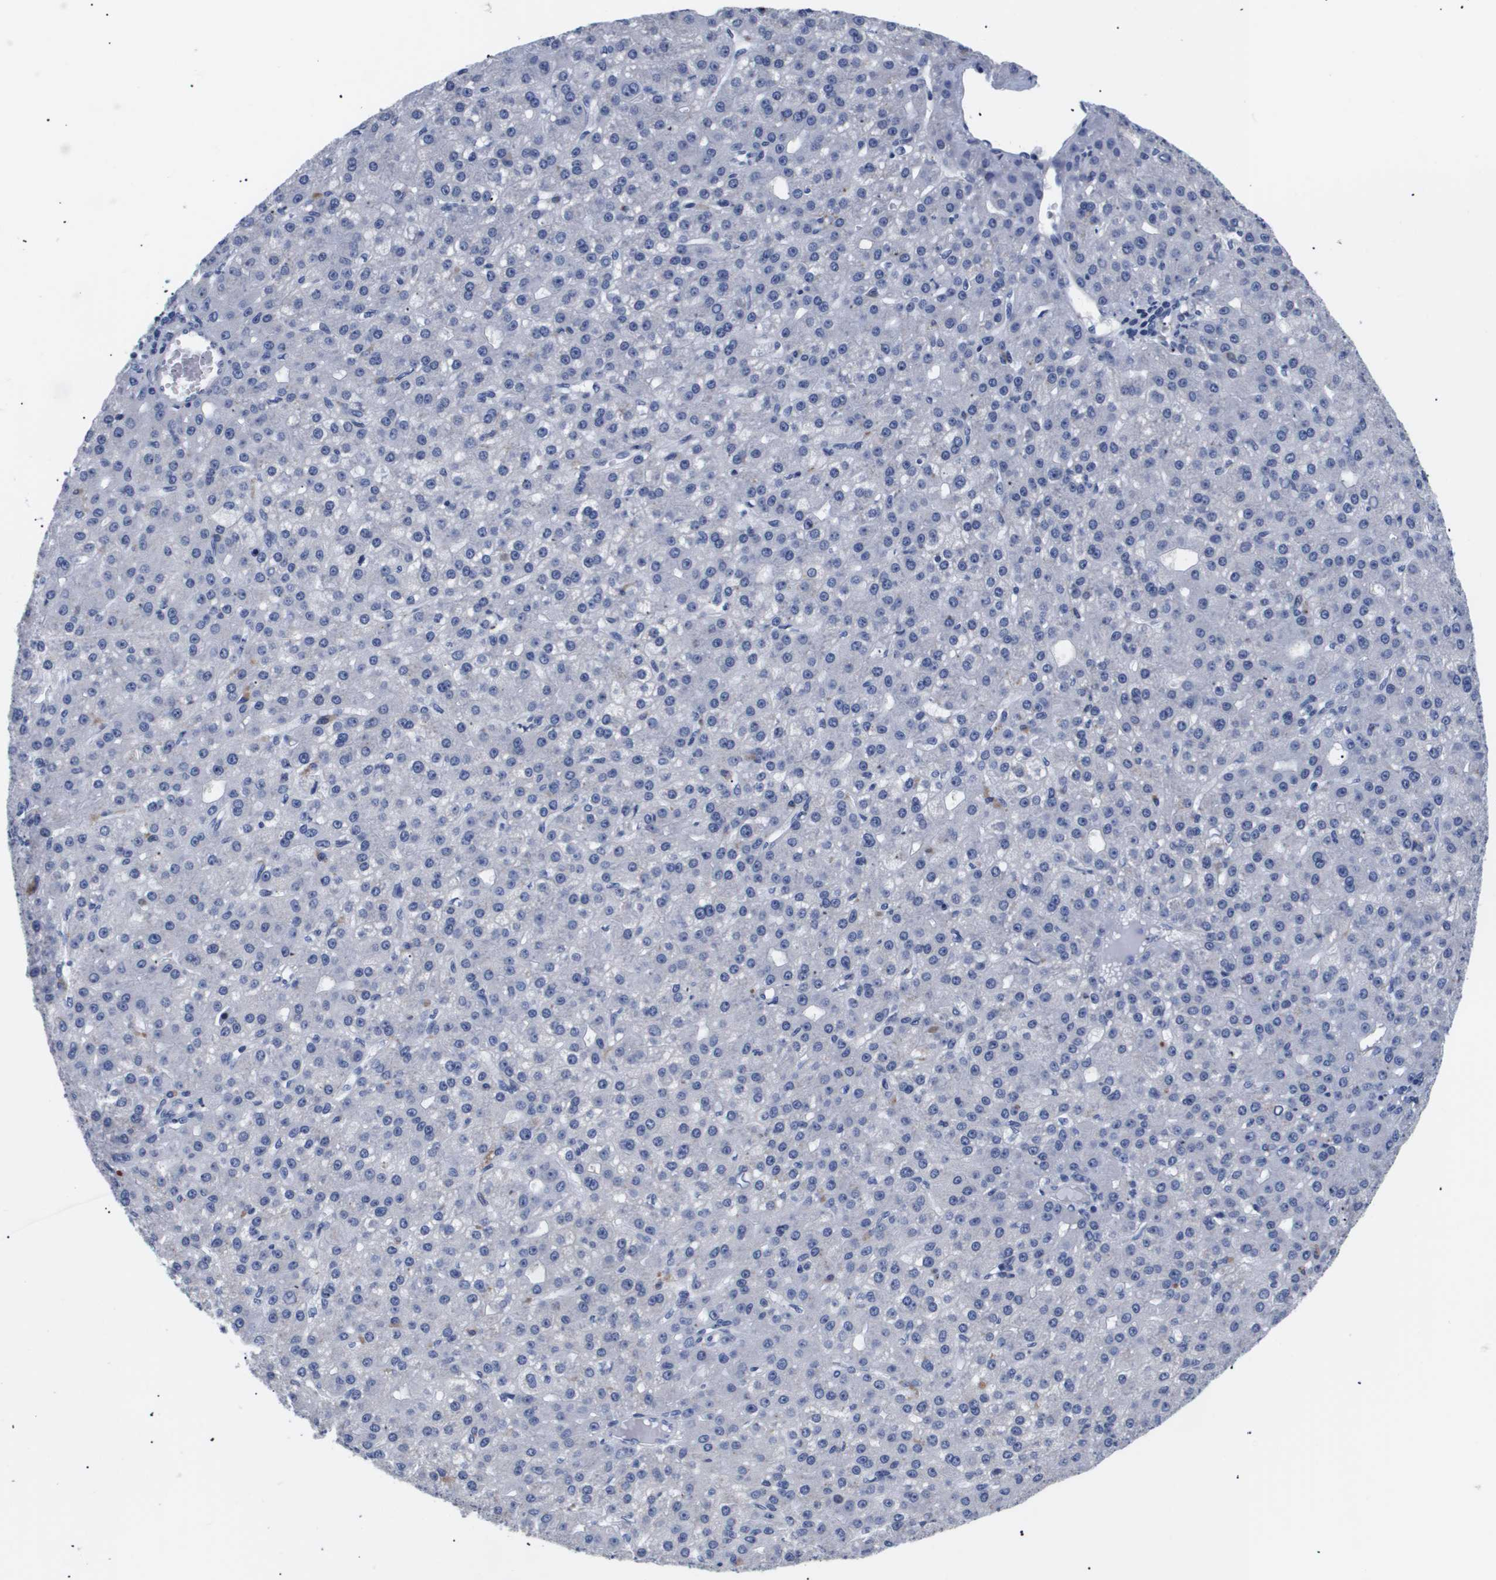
{"staining": {"intensity": "negative", "quantity": "none", "location": "none"}, "tissue": "liver cancer", "cell_type": "Tumor cells", "image_type": "cancer", "snomed": [{"axis": "morphology", "description": "Carcinoma, Hepatocellular, NOS"}, {"axis": "topography", "description": "Liver"}], "caption": "Immunohistochemical staining of human liver cancer displays no significant staining in tumor cells.", "gene": "ATP6V0A4", "patient": {"sex": "male", "age": 67}}